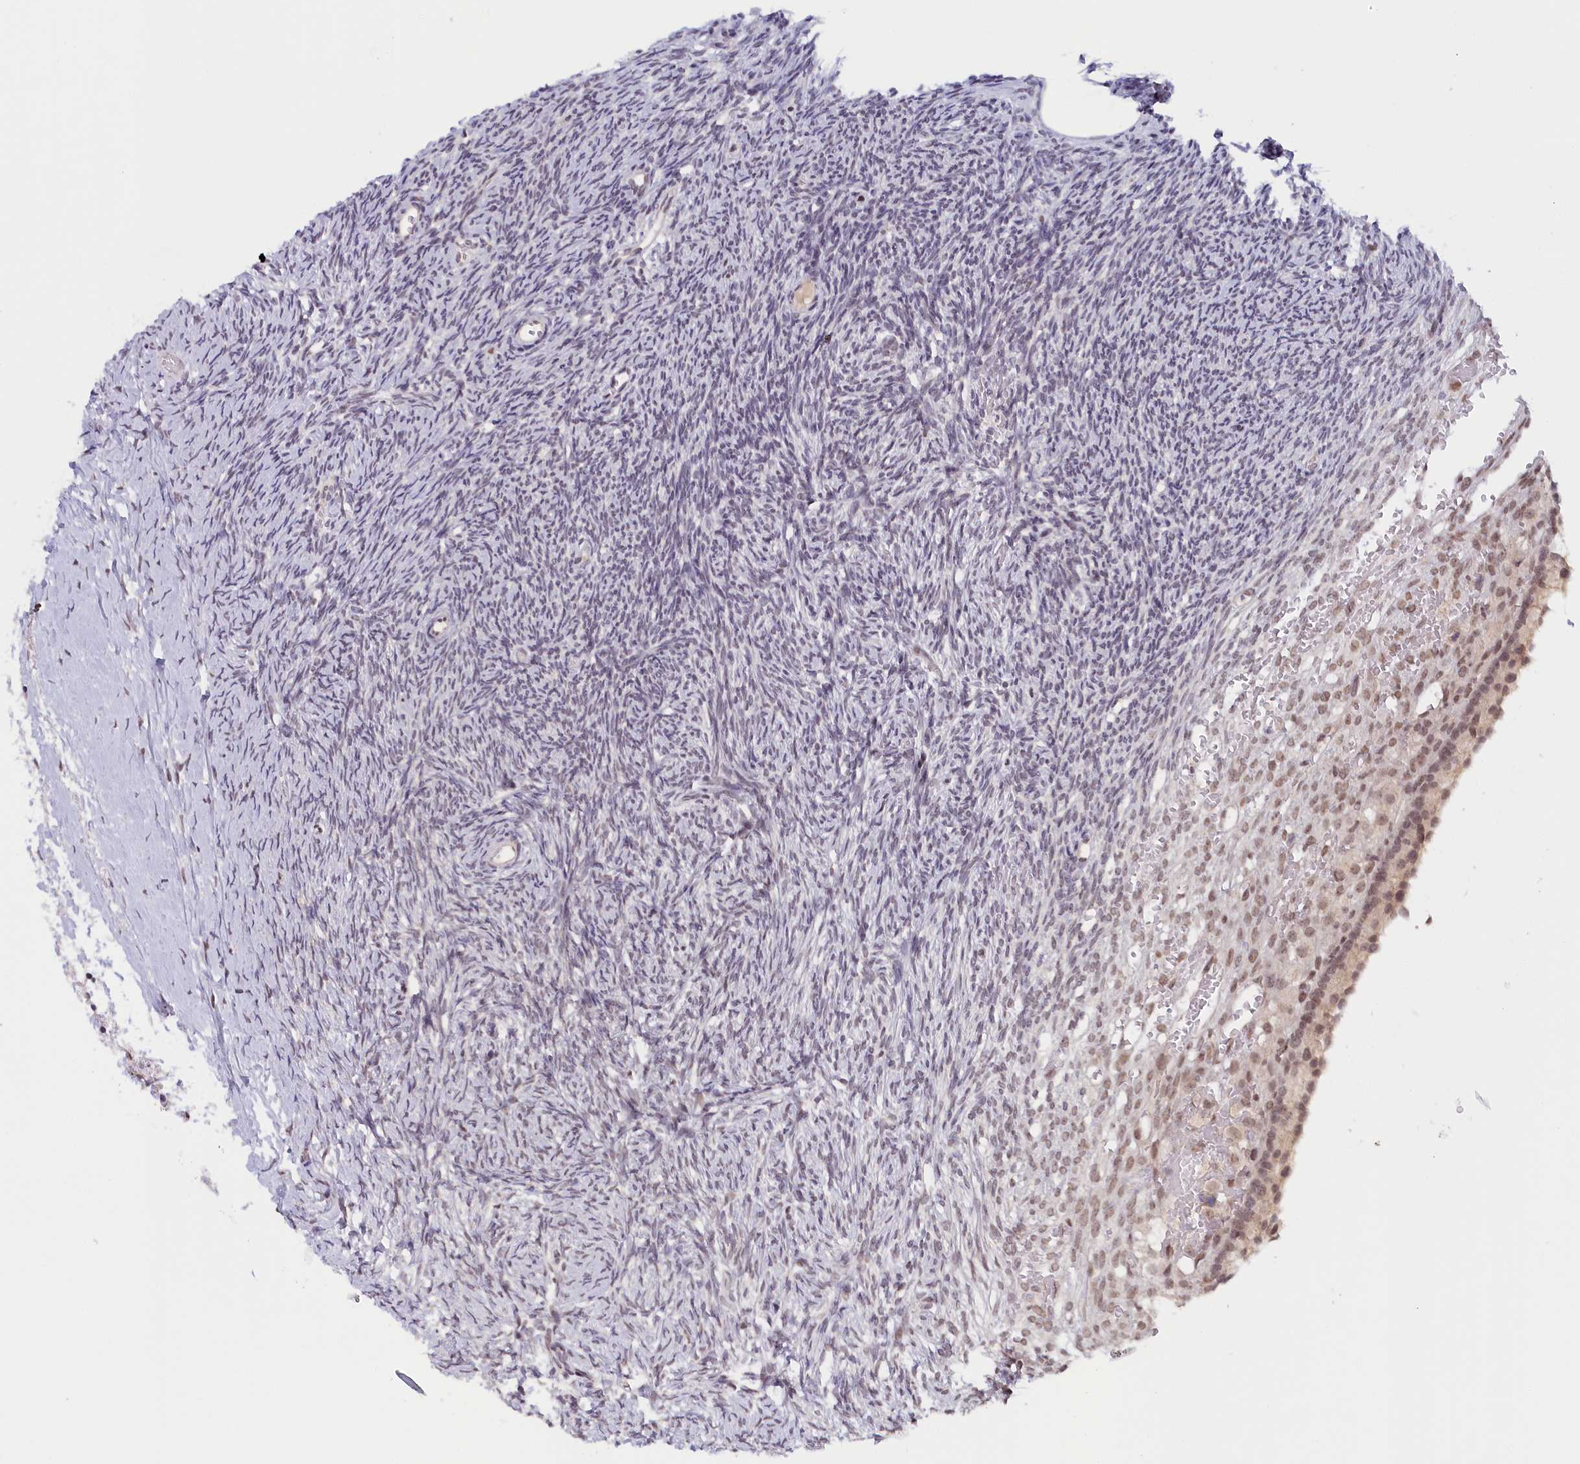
{"staining": {"intensity": "moderate", "quantity": ">75%", "location": "nuclear"}, "tissue": "ovary", "cell_type": "Follicle cells", "image_type": "normal", "snomed": [{"axis": "morphology", "description": "Normal tissue, NOS"}, {"axis": "topography", "description": "Ovary"}], "caption": "An immunohistochemistry (IHC) photomicrograph of benign tissue is shown. Protein staining in brown shows moderate nuclear positivity in ovary within follicle cells. Nuclei are stained in blue.", "gene": "SEC31B", "patient": {"sex": "female", "age": 39}}